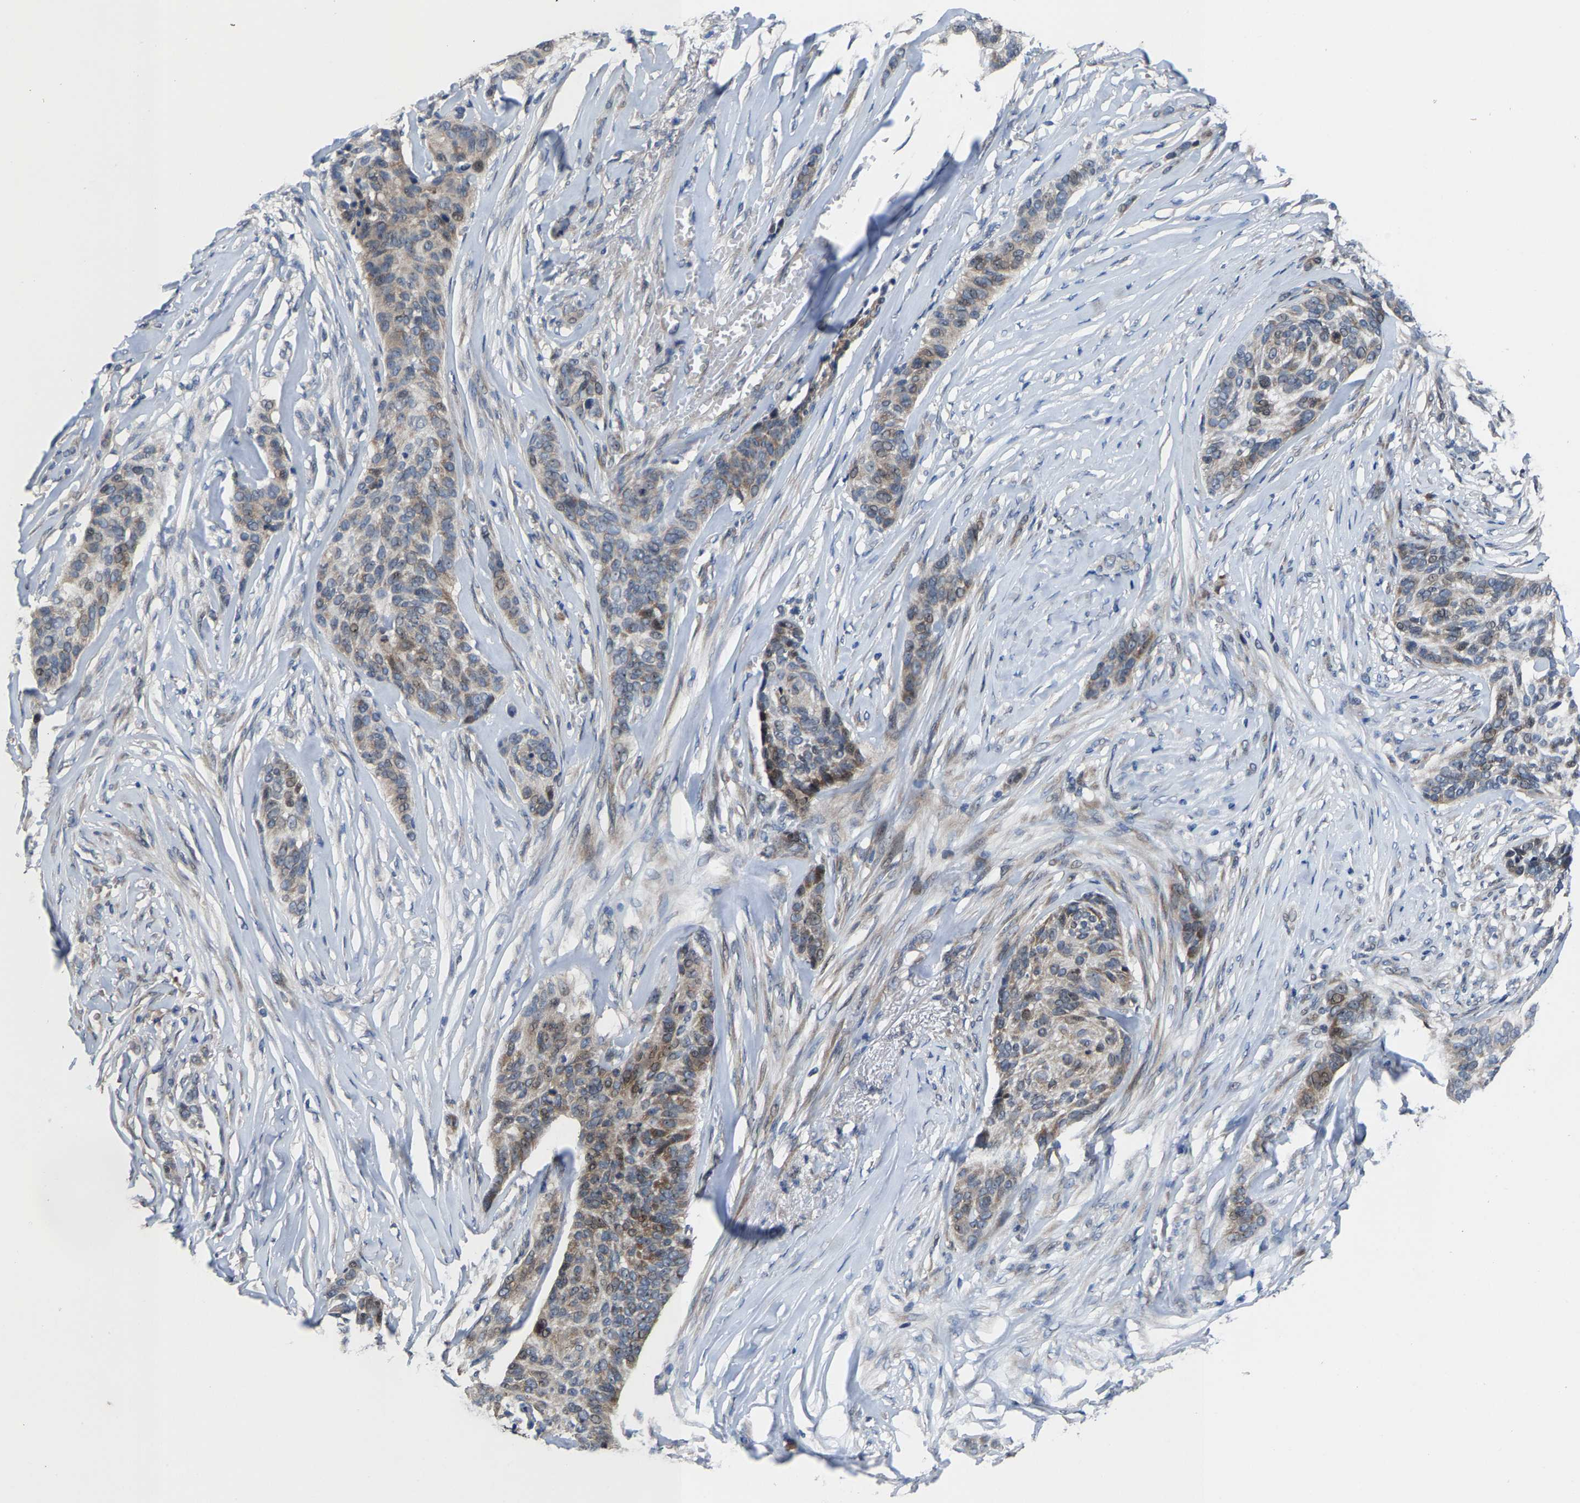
{"staining": {"intensity": "moderate", "quantity": "25%-75%", "location": "cytoplasmic/membranous"}, "tissue": "skin cancer", "cell_type": "Tumor cells", "image_type": "cancer", "snomed": [{"axis": "morphology", "description": "Basal cell carcinoma"}, {"axis": "topography", "description": "Skin"}], "caption": "There is medium levels of moderate cytoplasmic/membranous expression in tumor cells of basal cell carcinoma (skin), as demonstrated by immunohistochemical staining (brown color).", "gene": "HAUS6", "patient": {"sex": "male", "age": 85}}